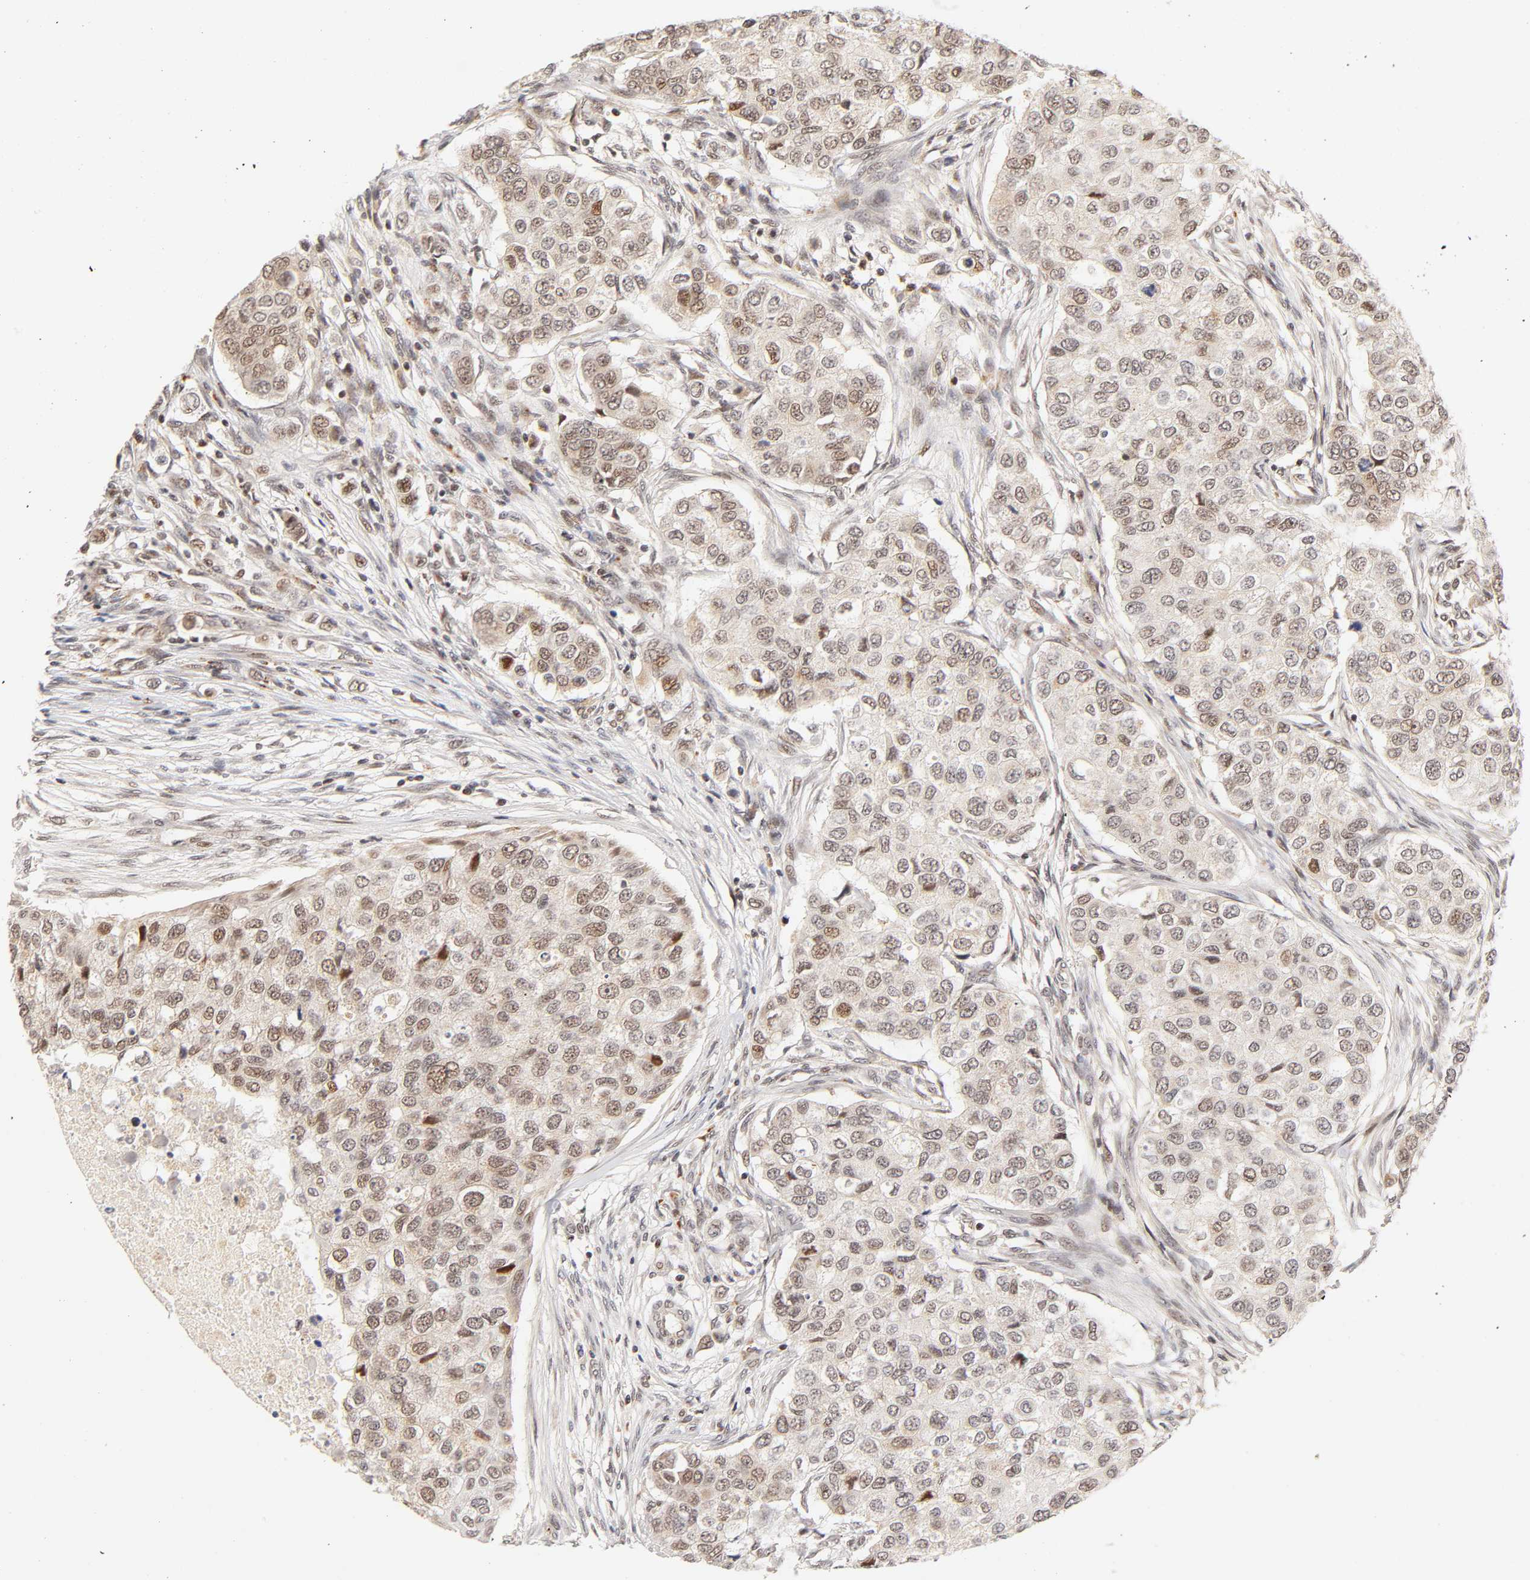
{"staining": {"intensity": "weak", "quantity": ">75%", "location": "cytoplasmic/membranous,nuclear"}, "tissue": "breast cancer", "cell_type": "Tumor cells", "image_type": "cancer", "snomed": [{"axis": "morphology", "description": "Normal tissue, NOS"}, {"axis": "morphology", "description": "Duct carcinoma"}, {"axis": "topography", "description": "Breast"}], "caption": "A high-resolution image shows immunohistochemistry staining of breast cancer, which reveals weak cytoplasmic/membranous and nuclear staining in approximately >75% of tumor cells.", "gene": "TAF10", "patient": {"sex": "female", "age": 49}}